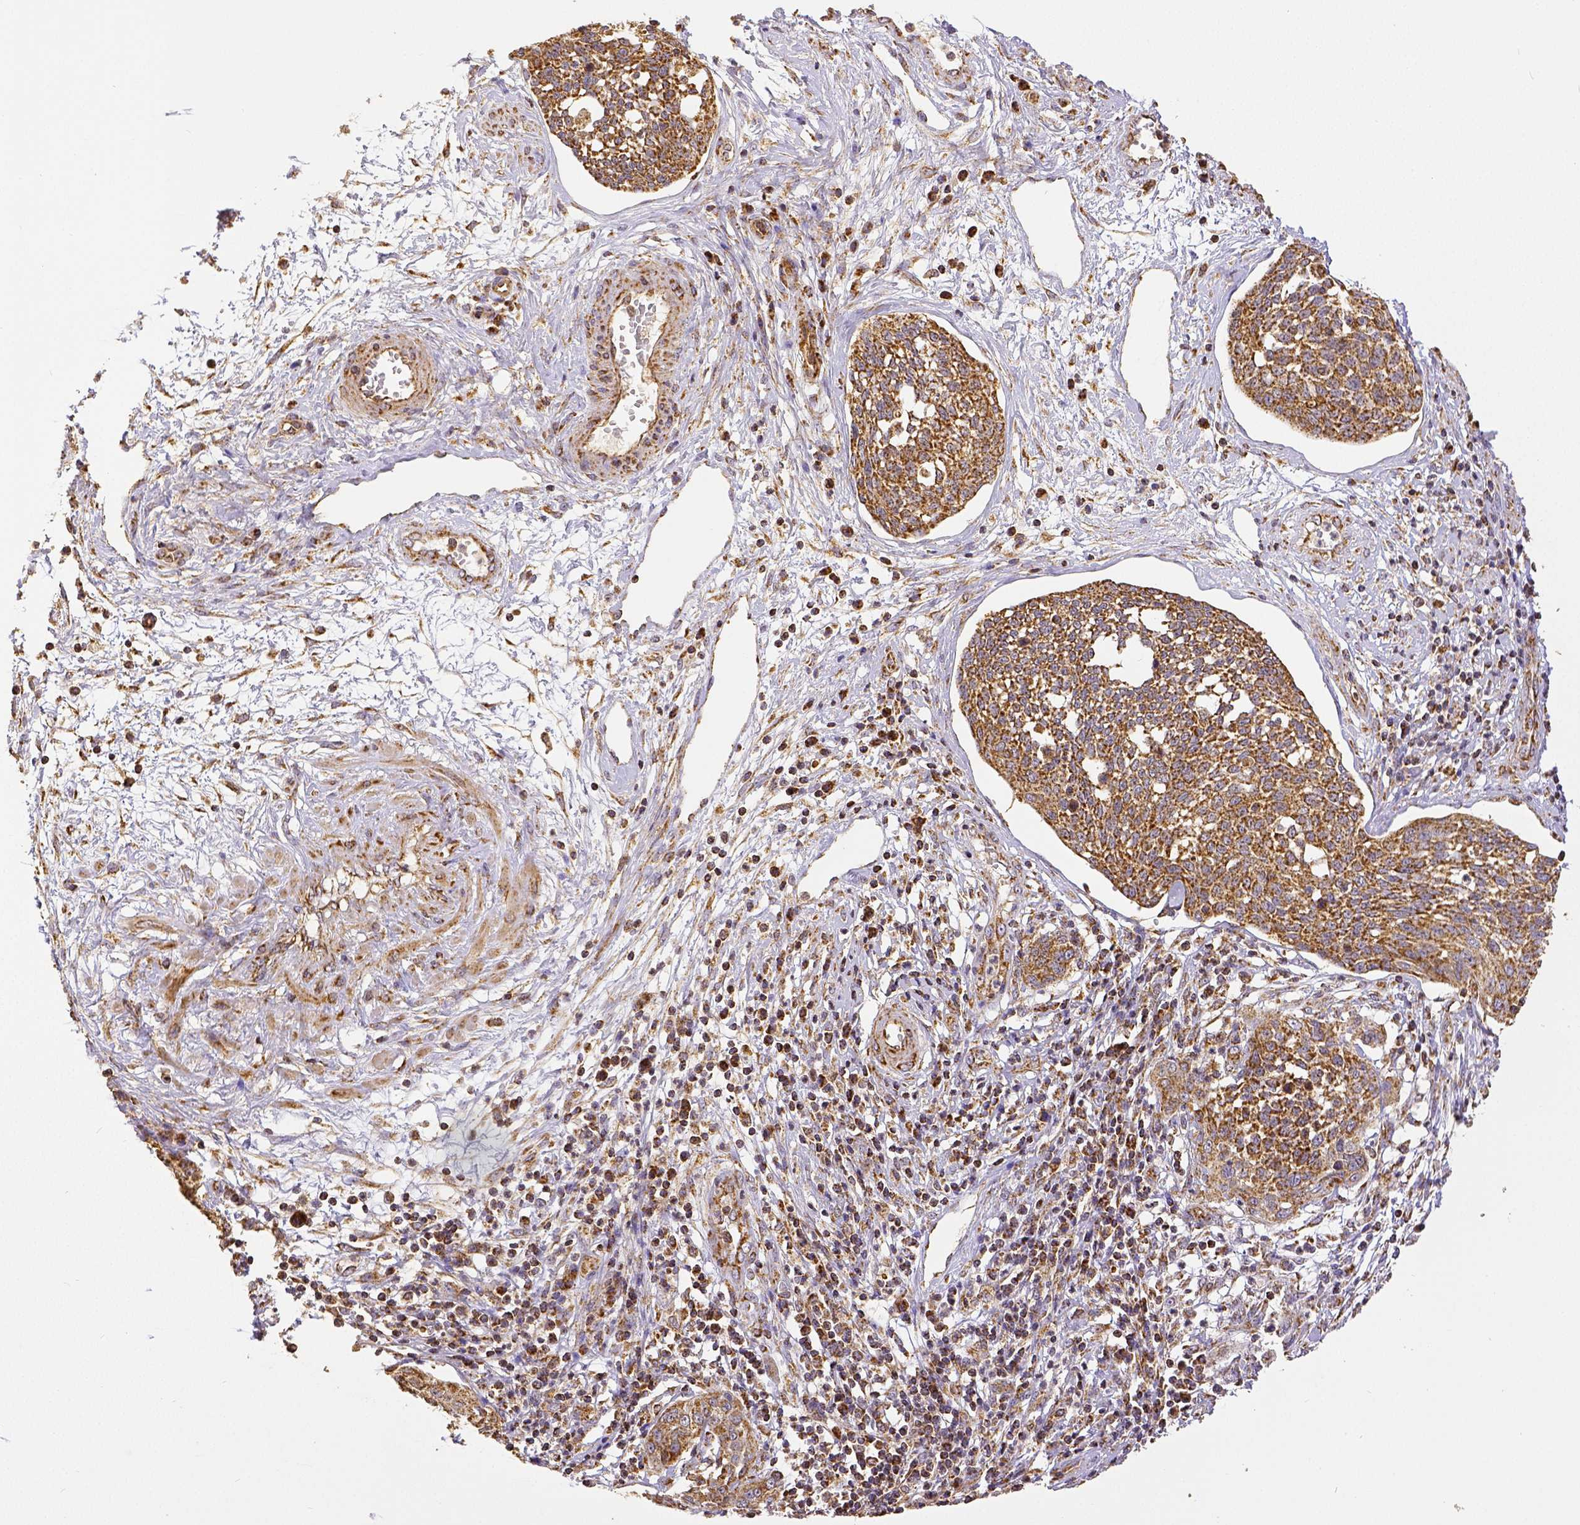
{"staining": {"intensity": "moderate", "quantity": ">75%", "location": "cytoplasmic/membranous"}, "tissue": "cervical cancer", "cell_type": "Tumor cells", "image_type": "cancer", "snomed": [{"axis": "morphology", "description": "Squamous cell carcinoma, NOS"}, {"axis": "topography", "description": "Cervix"}], "caption": "Immunohistochemical staining of human cervical cancer (squamous cell carcinoma) reveals medium levels of moderate cytoplasmic/membranous protein positivity in about >75% of tumor cells.", "gene": "SDHB", "patient": {"sex": "female", "age": 34}}